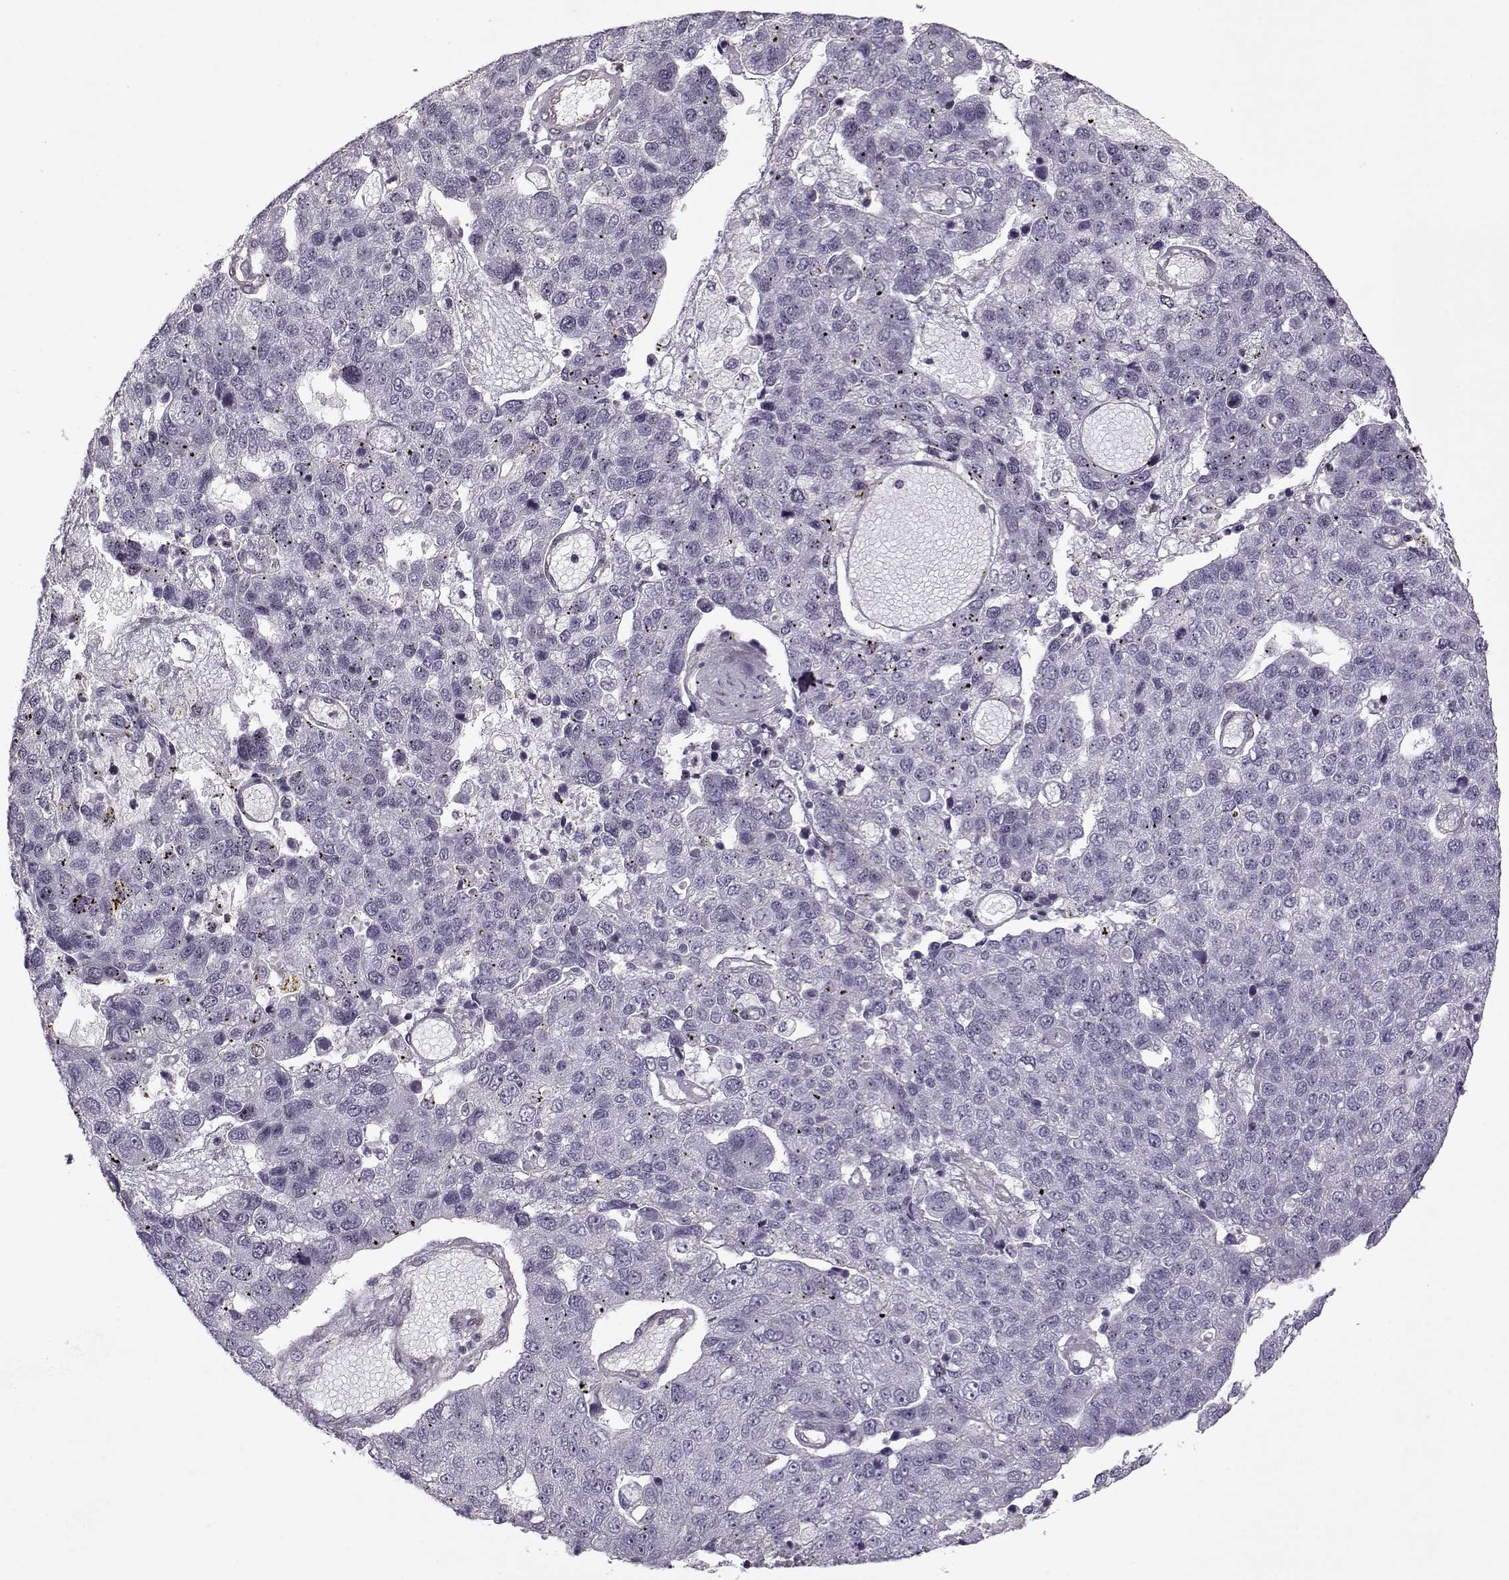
{"staining": {"intensity": "negative", "quantity": "none", "location": "none"}, "tissue": "pancreatic cancer", "cell_type": "Tumor cells", "image_type": "cancer", "snomed": [{"axis": "morphology", "description": "Adenocarcinoma, NOS"}, {"axis": "topography", "description": "Pancreas"}], "caption": "IHC photomicrograph of human pancreatic cancer (adenocarcinoma) stained for a protein (brown), which shows no expression in tumor cells. (DAB immunohistochemistry (IHC), high magnification).", "gene": "KRT9", "patient": {"sex": "female", "age": 61}}